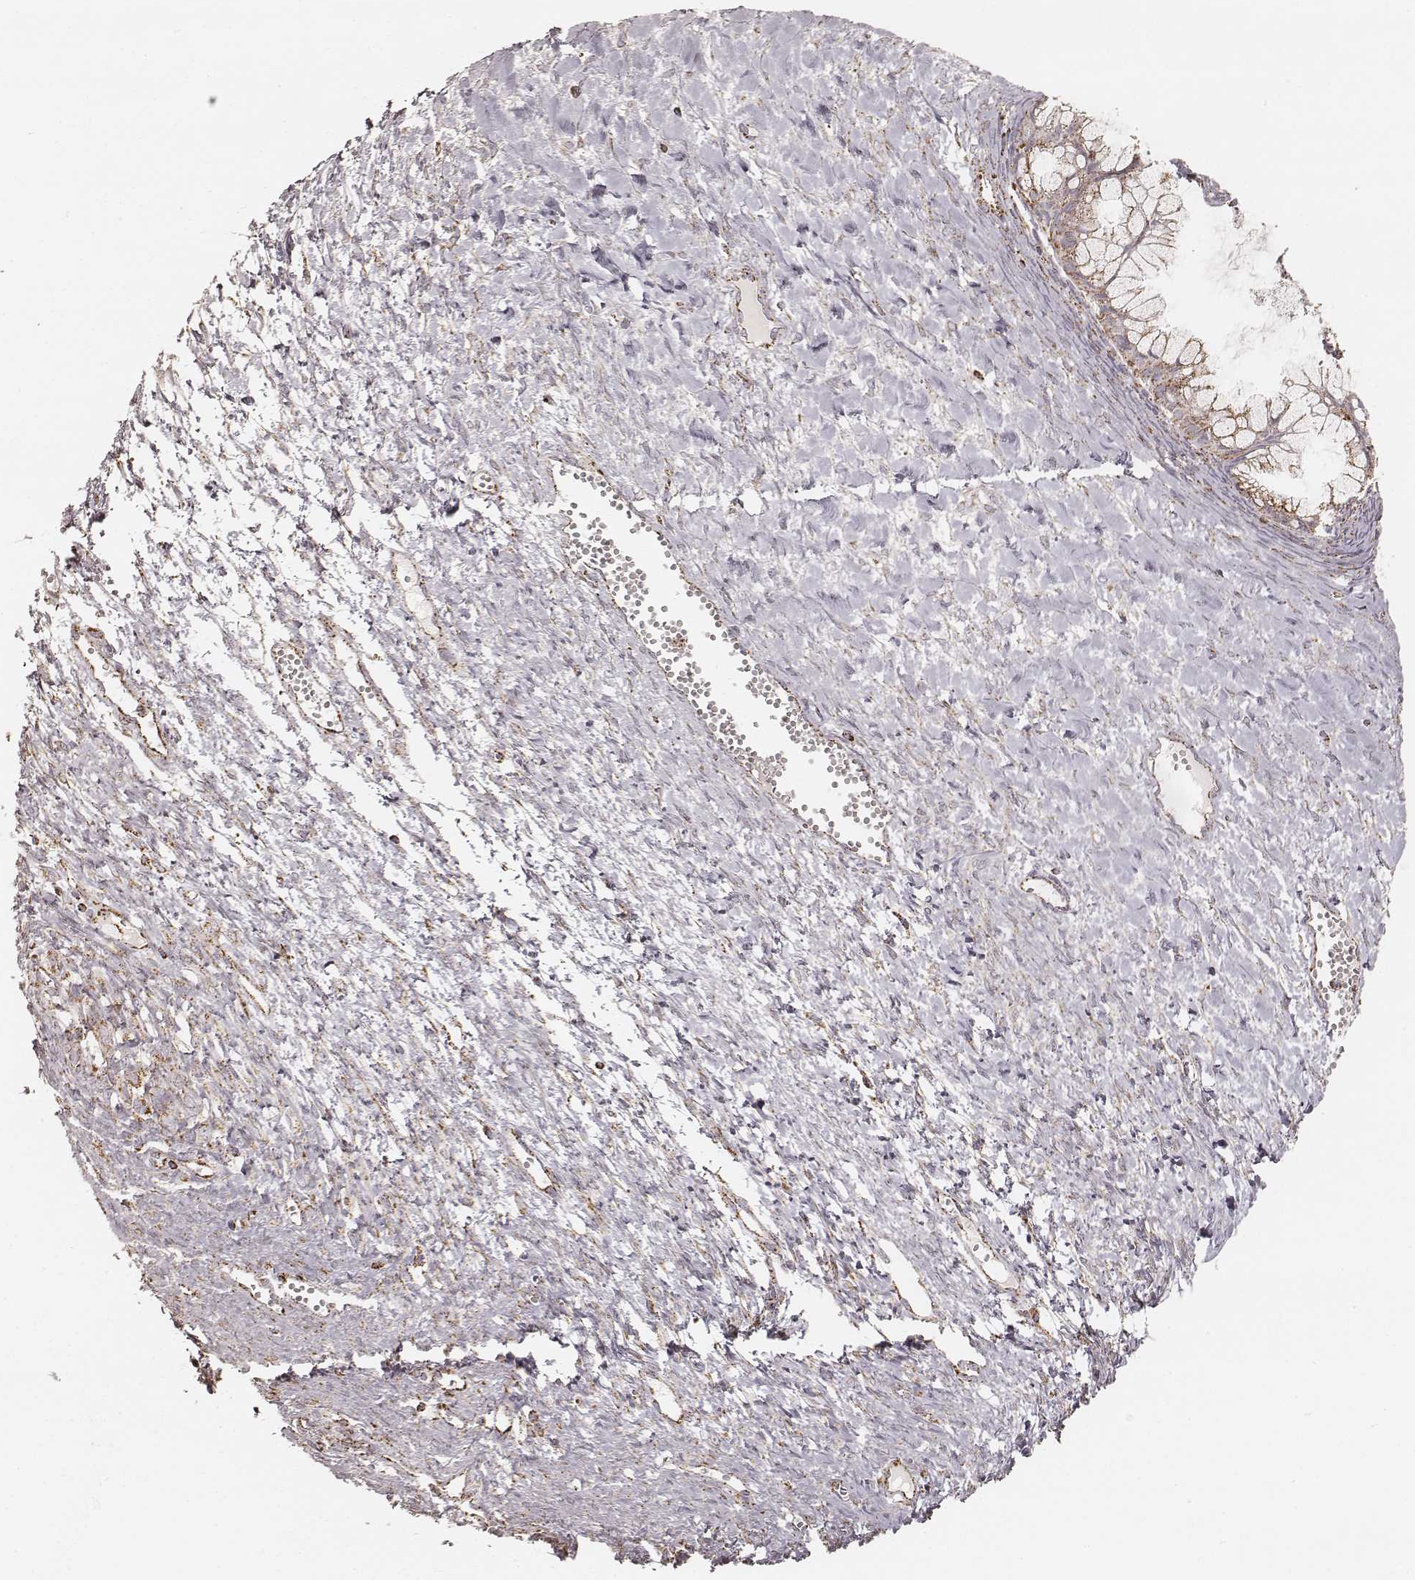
{"staining": {"intensity": "moderate", "quantity": ">75%", "location": "cytoplasmic/membranous"}, "tissue": "ovarian cancer", "cell_type": "Tumor cells", "image_type": "cancer", "snomed": [{"axis": "morphology", "description": "Cystadenocarcinoma, mucinous, NOS"}, {"axis": "topography", "description": "Ovary"}], "caption": "The immunohistochemical stain labels moderate cytoplasmic/membranous expression in tumor cells of mucinous cystadenocarcinoma (ovarian) tissue. Nuclei are stained in blue.", "gene": "CS", "patient": {"sex": "female", "age": 41}}